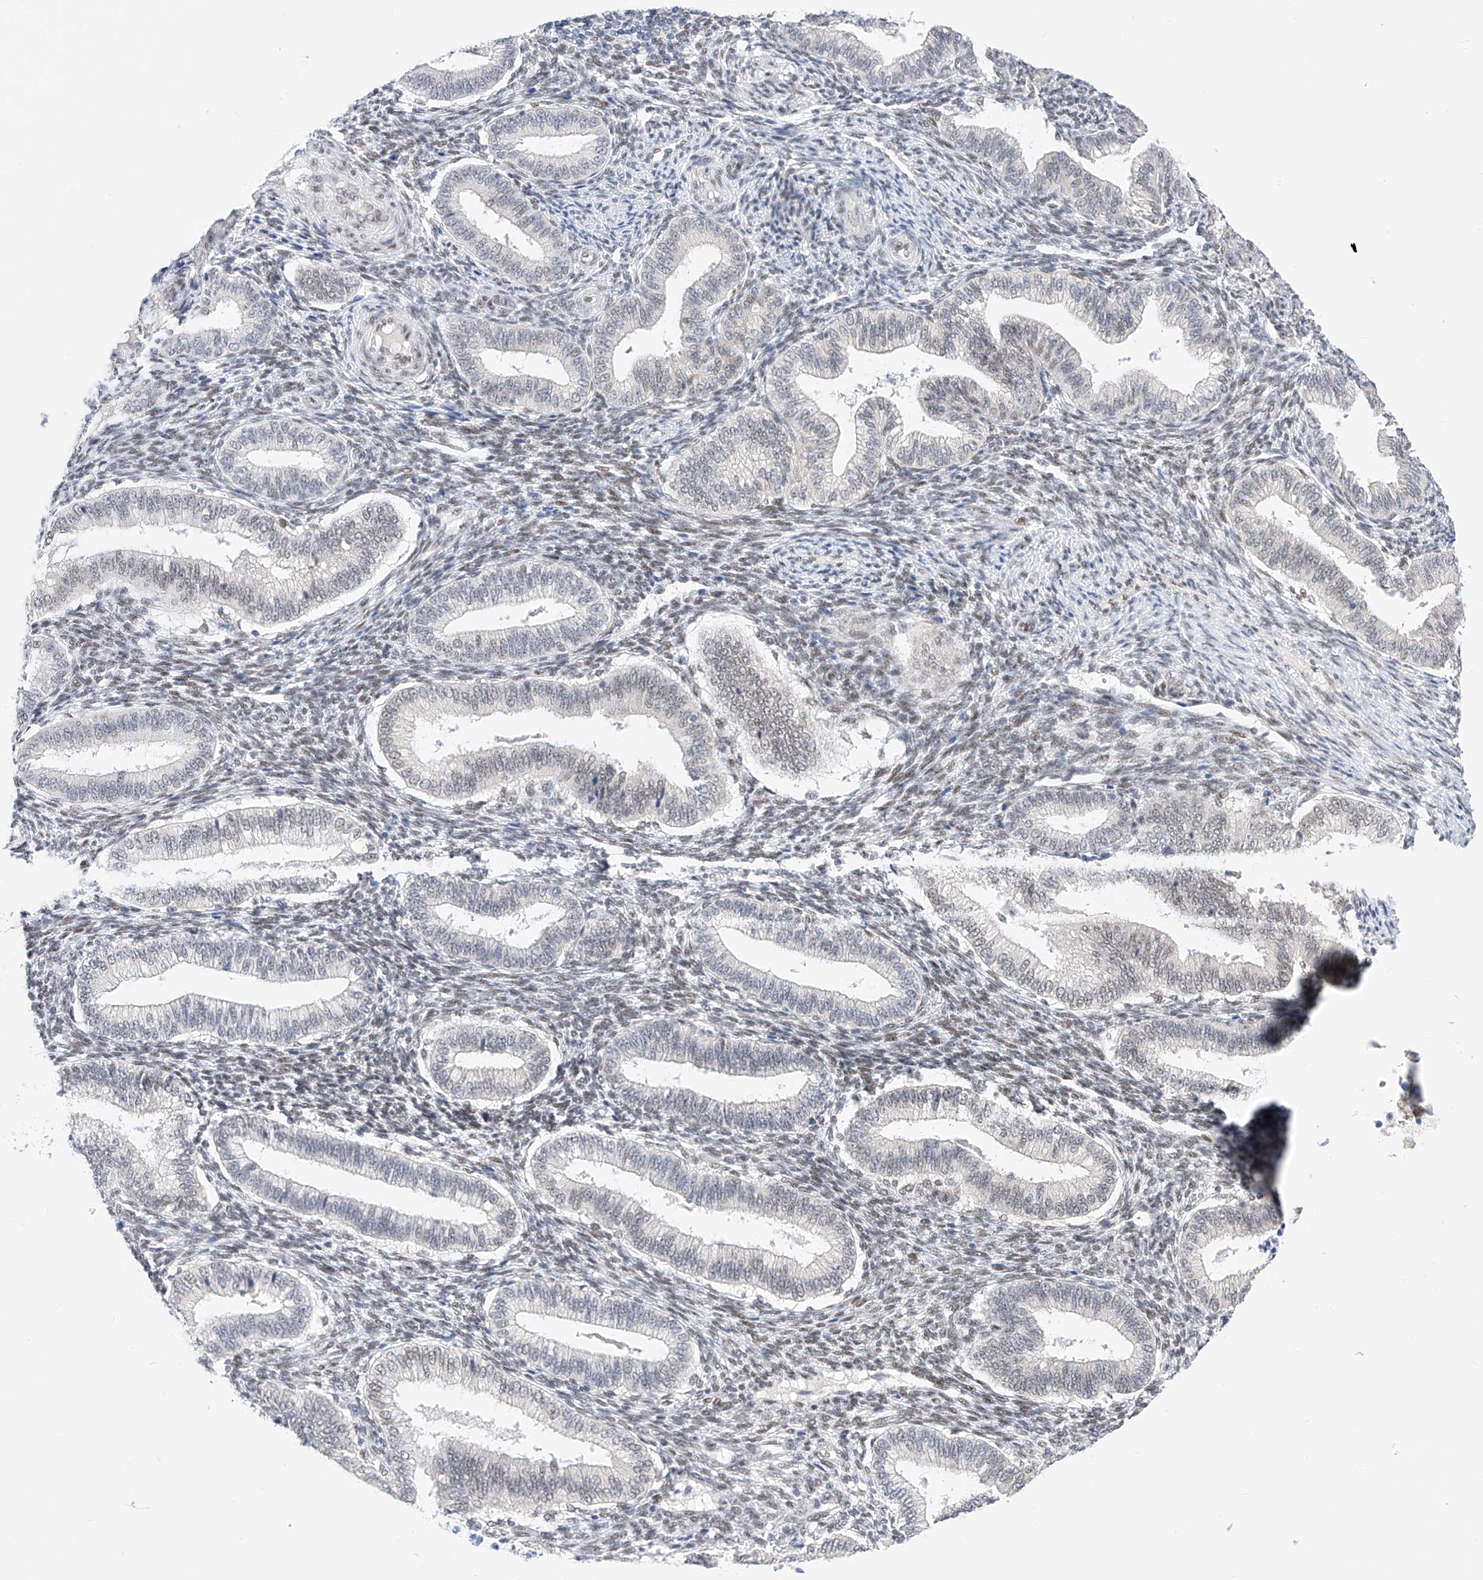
{"staining": {"intensity": "weak", "quantity": "25%-75%", "location": "nuclear"}, "tissue": "endometrium", "cell_type": "Cells in endometrial stroma", "image_type": "normal", "snomed": [{"axis": "morphology", "description": "Normal tissue, NOS"}, {"axis": "topography", "description": "Endometrium"}], "caption": "Benign endometrium was stained to show a protein in brown. There is low levels of weak nuclear staining in approximately 25%-75% of cells in endometrial stroma. The protein of interest is stained brown, and the nuclei are stained in blue (DAB (3,3'-diaminobenzidine) IHC with brightfield microscopy, high magnification).", "gene": "KCNJ1", "patient": {"sex": "female", "age": 39}}